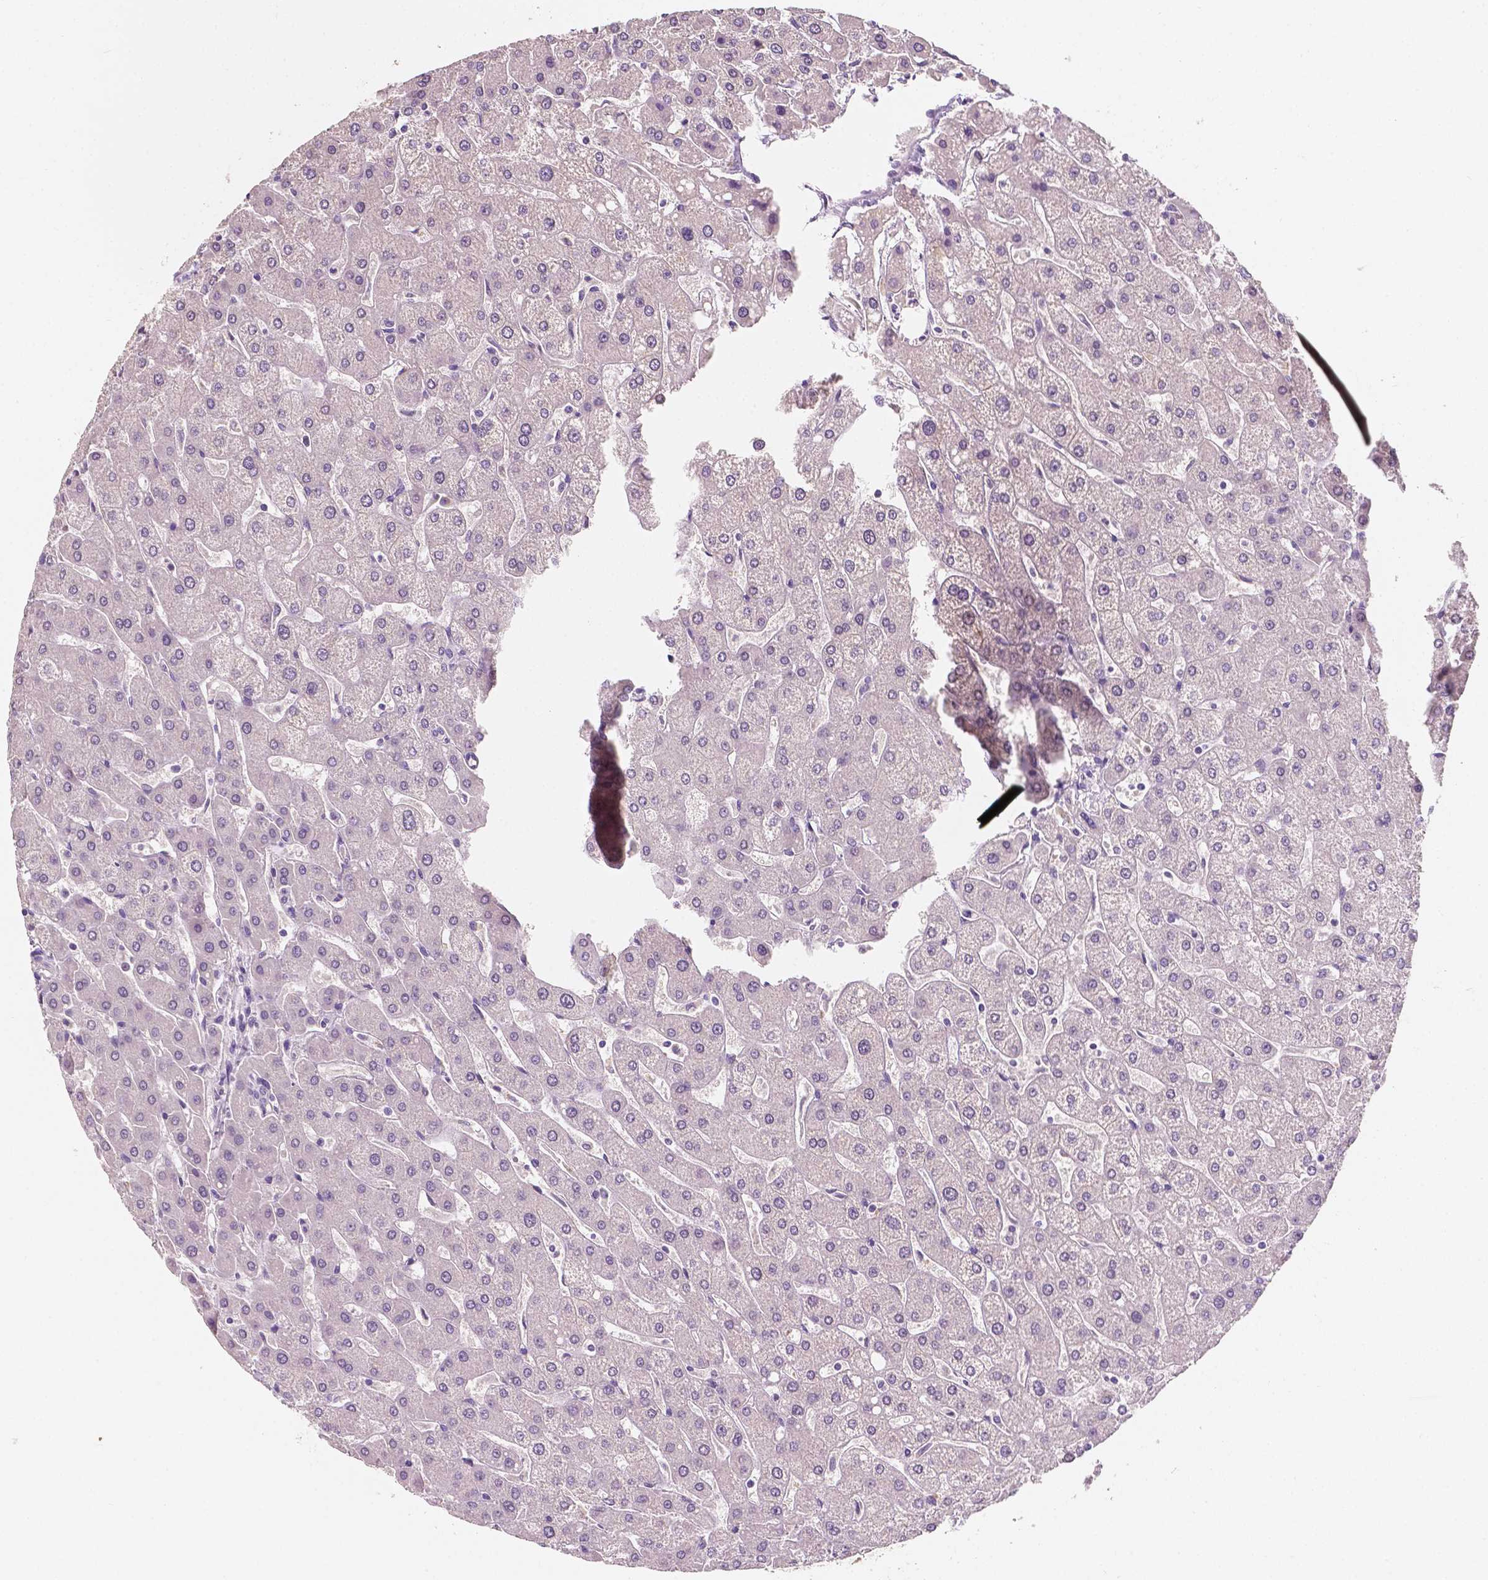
{"staining": {"intensity": "negative", "quantity": "none", "location": "none"}, "tissue": "liver", "cell_type": "Cholangiocytes", "image_type": "normal", "snomed": [{"axis": "morphology", "description": "Normal tissue, NOS"}, {"axis": "topography", "description": "Liver"}], "caption": "Immunohistochemistry (IHC) image of unremarkable liver: liver stained with DAB (3,3'-diaminobenzidine) demonstrates no significant protein expression in cholangiocytes.", "gene": "TAL1", "patient": {"sex": "male", "age": 67}}